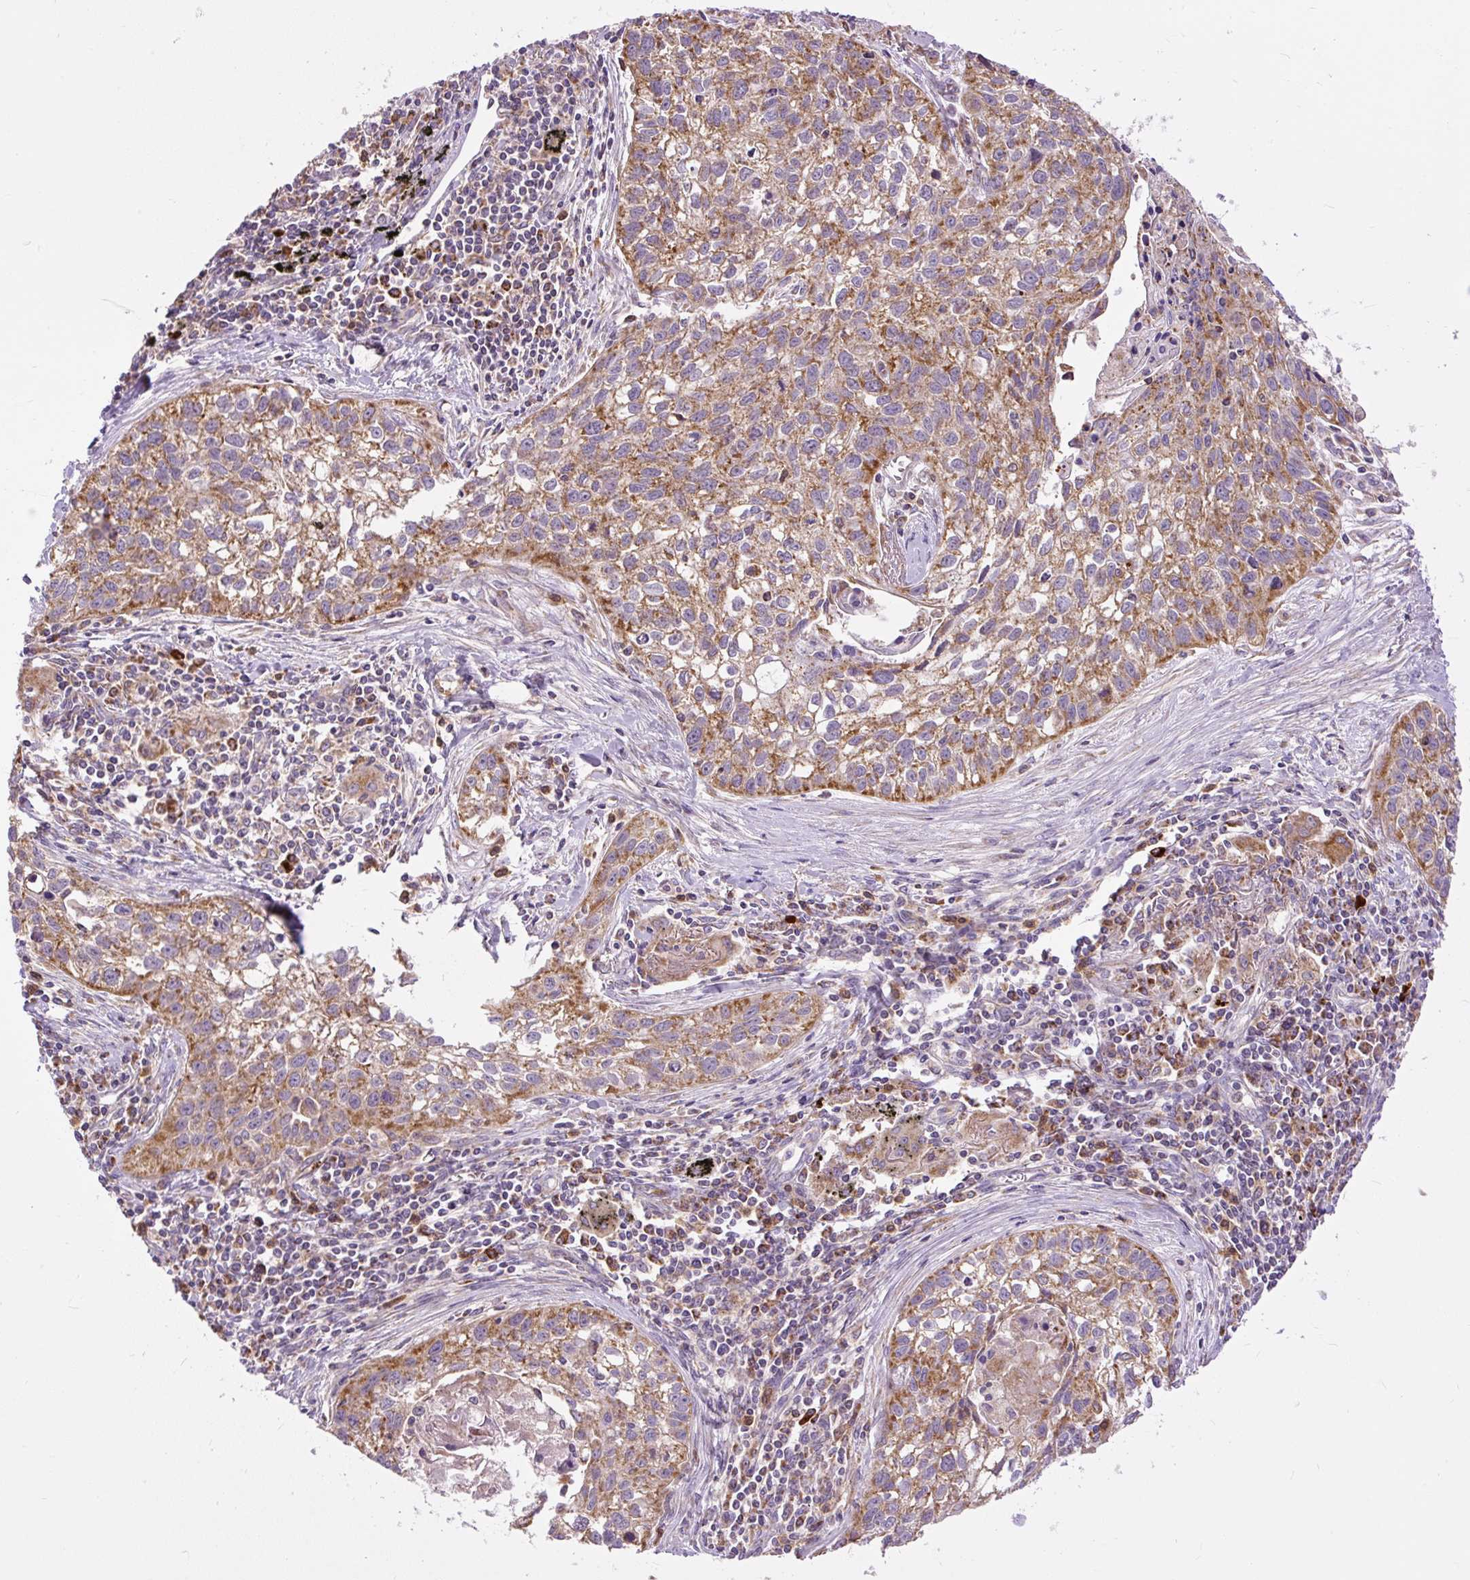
{"staining": {"intensity": "moderate", "quantity": ">75%", "location": "cytoplasmic/membranous"}, "tissue": "lung cancer", "cell_type": "Tumor cells", "image_type": "cancer", "snomed": [{"axis": "morphology", "description": "Squamous cell carcinoma, NOS"}, {"axis": "topography", "description": "Lung"}], "caption": "Immunohistochemical staining of human lung cancer (squamous cell carcinoma) exhibits medium levels of moderate cytoplasmic/membranous expression in about >75% of tumor cells.", "gene": "TM2D3", "patient": {"sex": "male", "age": 74}}